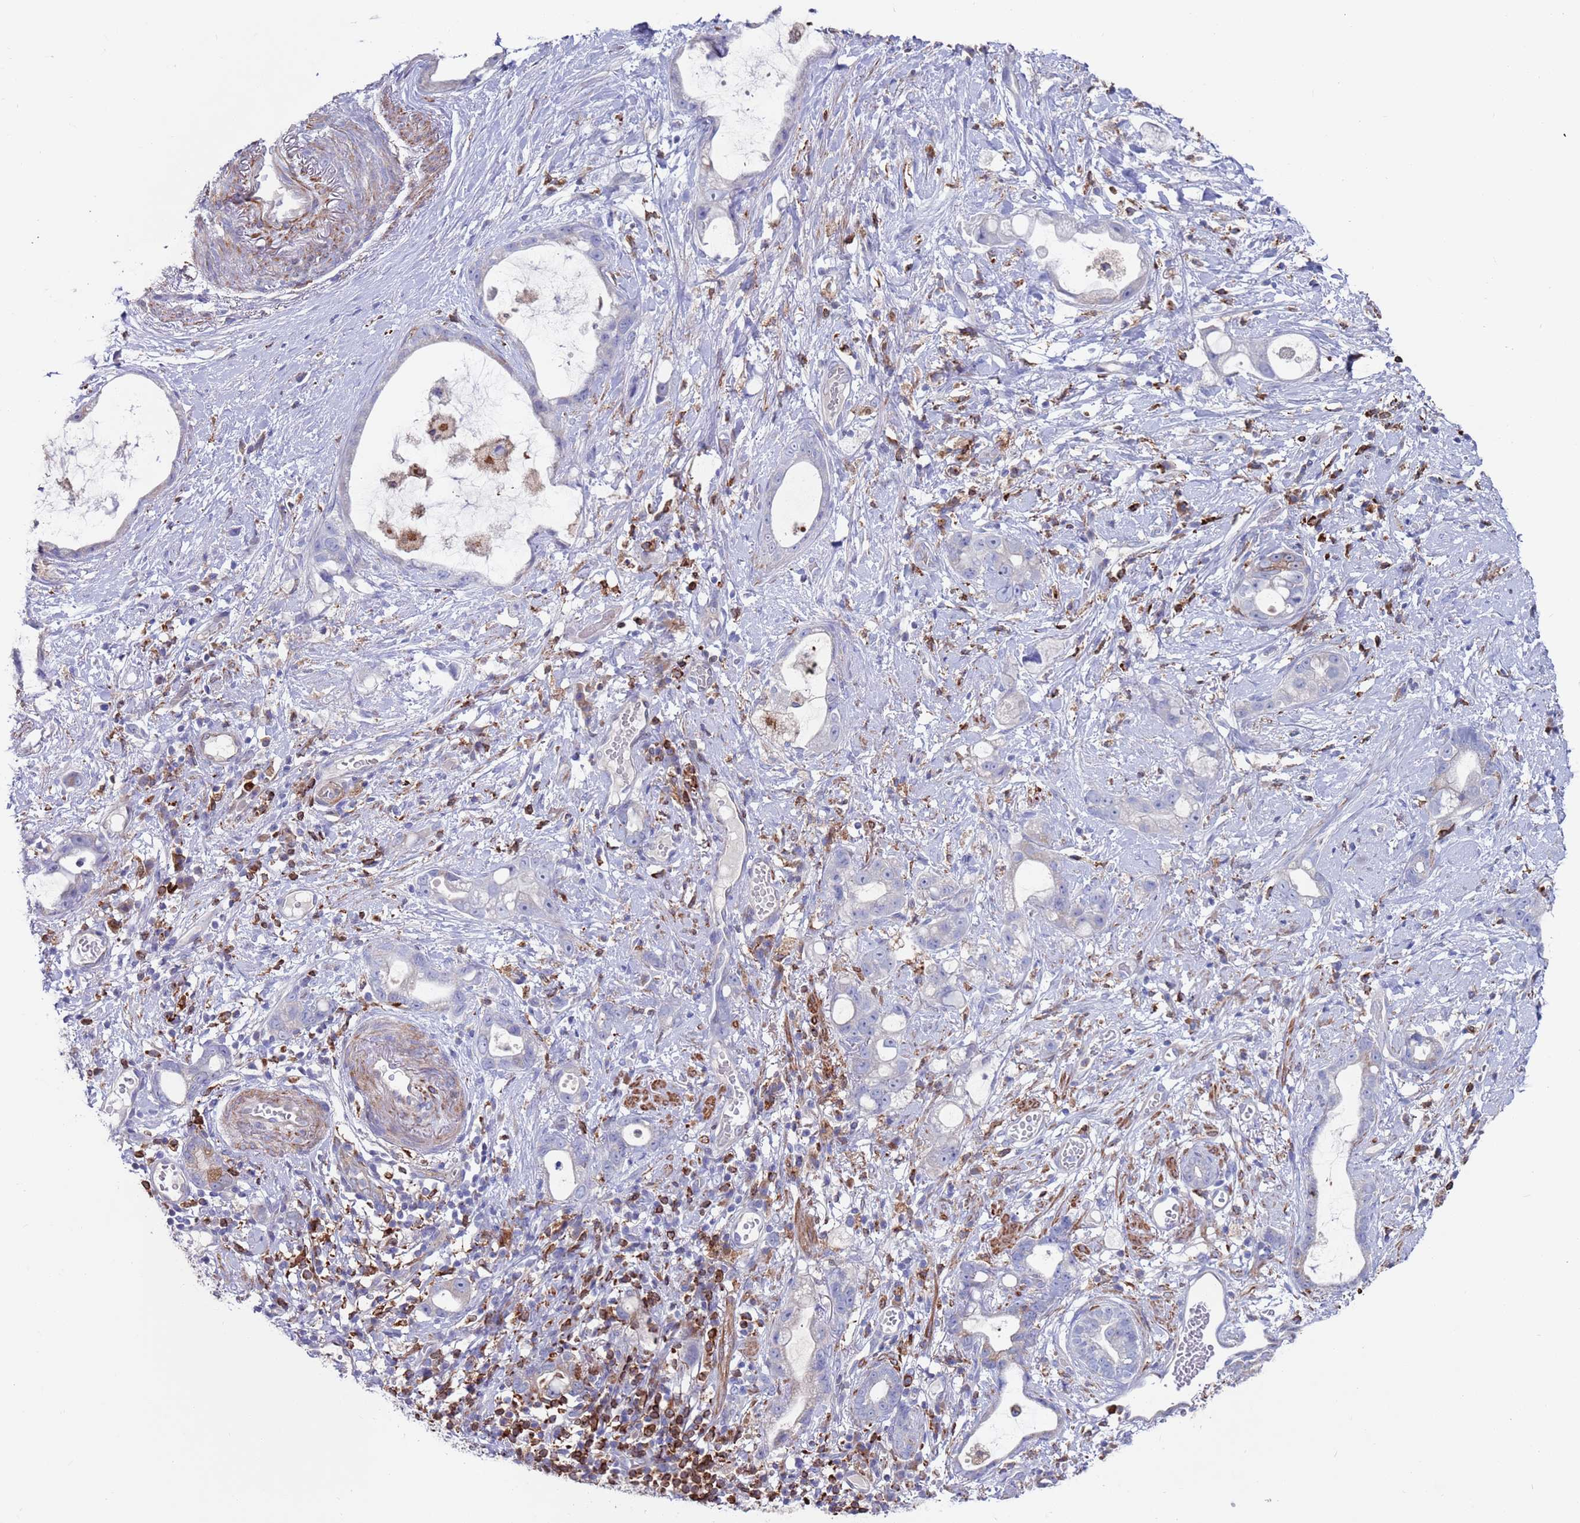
{"staining": {"intensity": "negative", "quantity": "none", "location": "none"}, "tissue": "stomach cancer", "cell_type": "Tumor cells", "image_type": "cancer", "snomed": [{"axis": "morphology", "description": "Adenocarcinoma, NOS"}, {"axis": "topography", "description": "Stomach"}], "caption": "There is no significant positivity in tumor cells of stomach adenocarcinoma.", "gene": "GREB1L", "patient": {"sex": "male", "age": 55}}